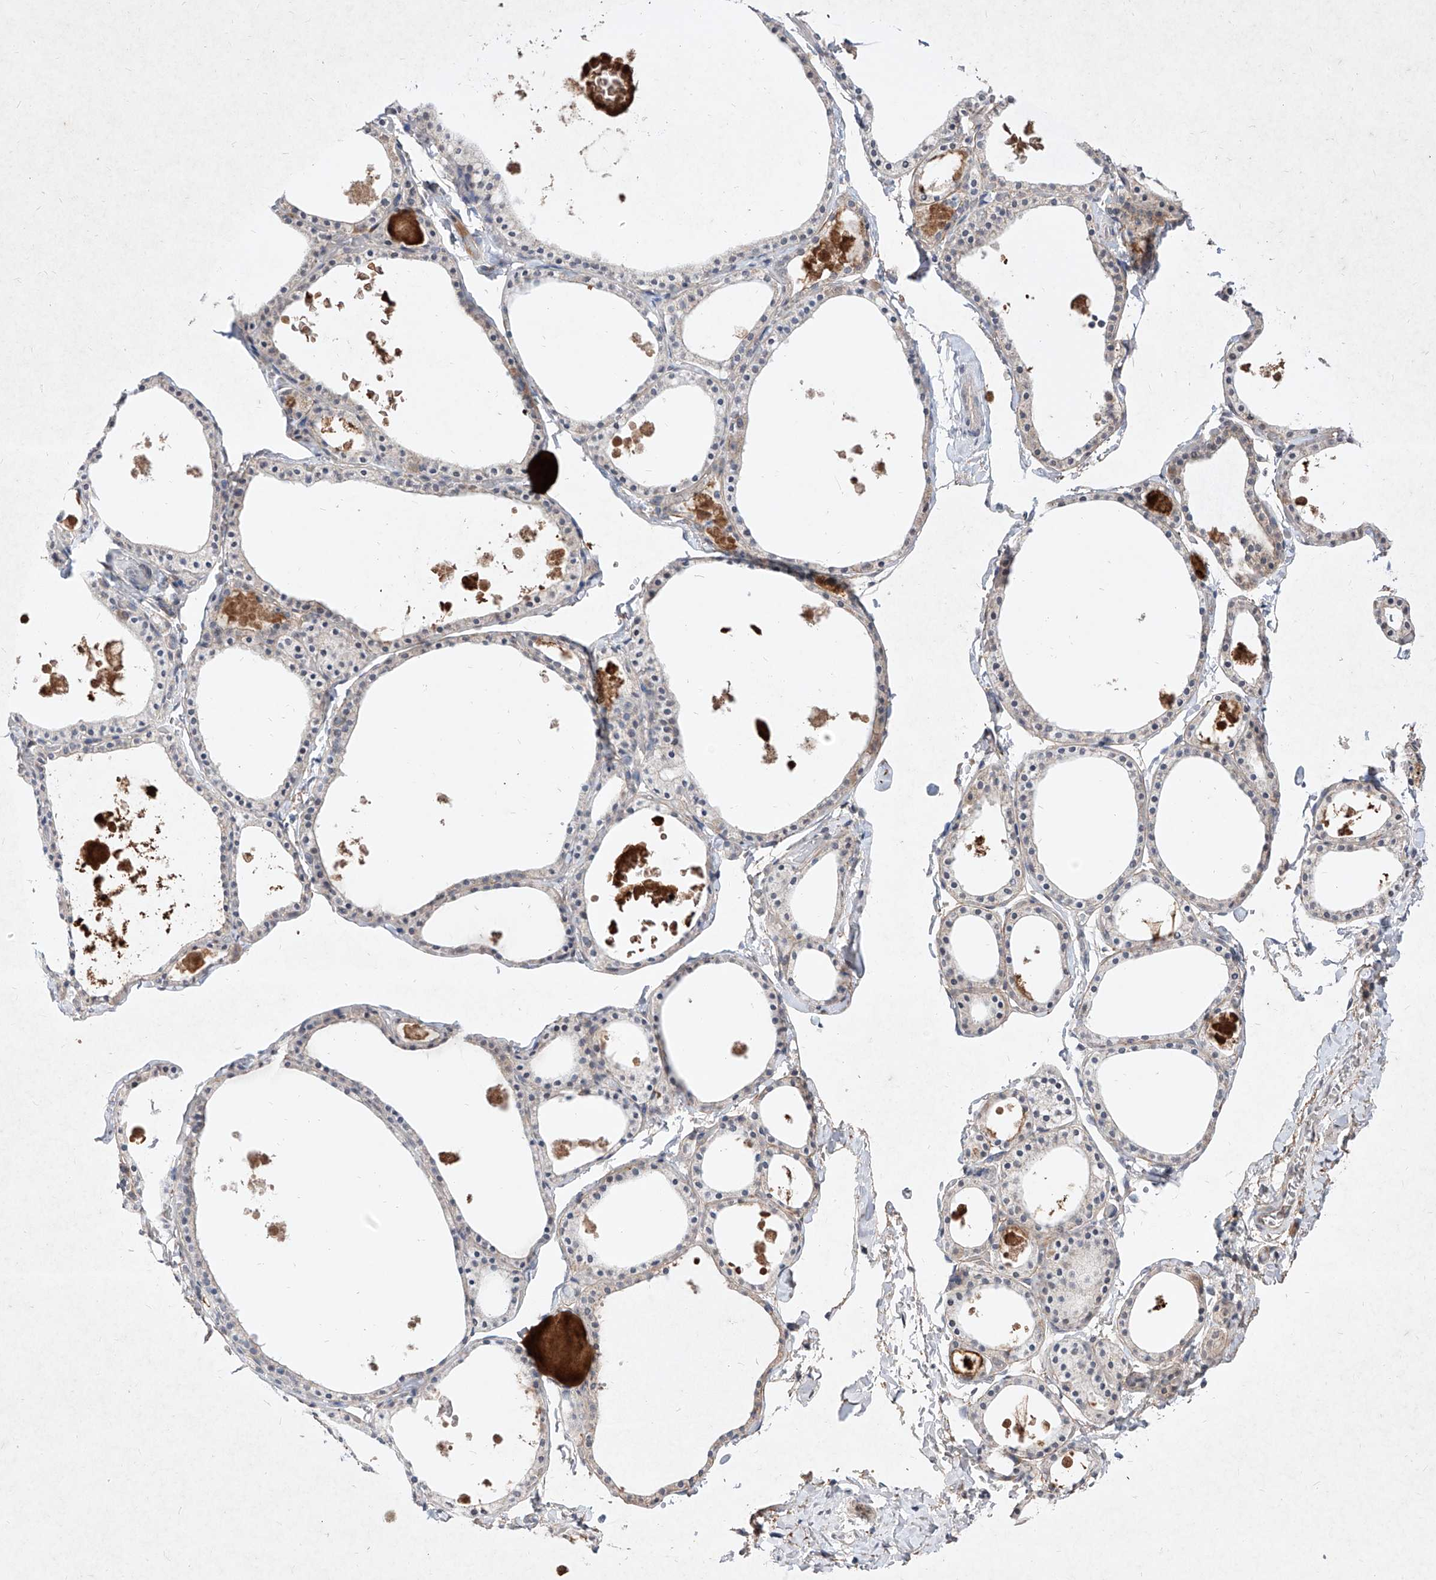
{"staining": {"intensity": "negative", "quantity": "none", "location": "none"}, "tissue": "thyroid gland", "cell_type": "Glandular cells", "image_type": "normal", "snomed": [{"axis": "morphology", "description": "Normal tissue, NOS"}, {"axis": "topography", "description": "Thyroid gland"}], "caption": "The micrograph demonstrates no significant positivity in glandular cells of thyroid gland.", "gene": "C4A", "patient": {"sex": "male", "age": 56}}